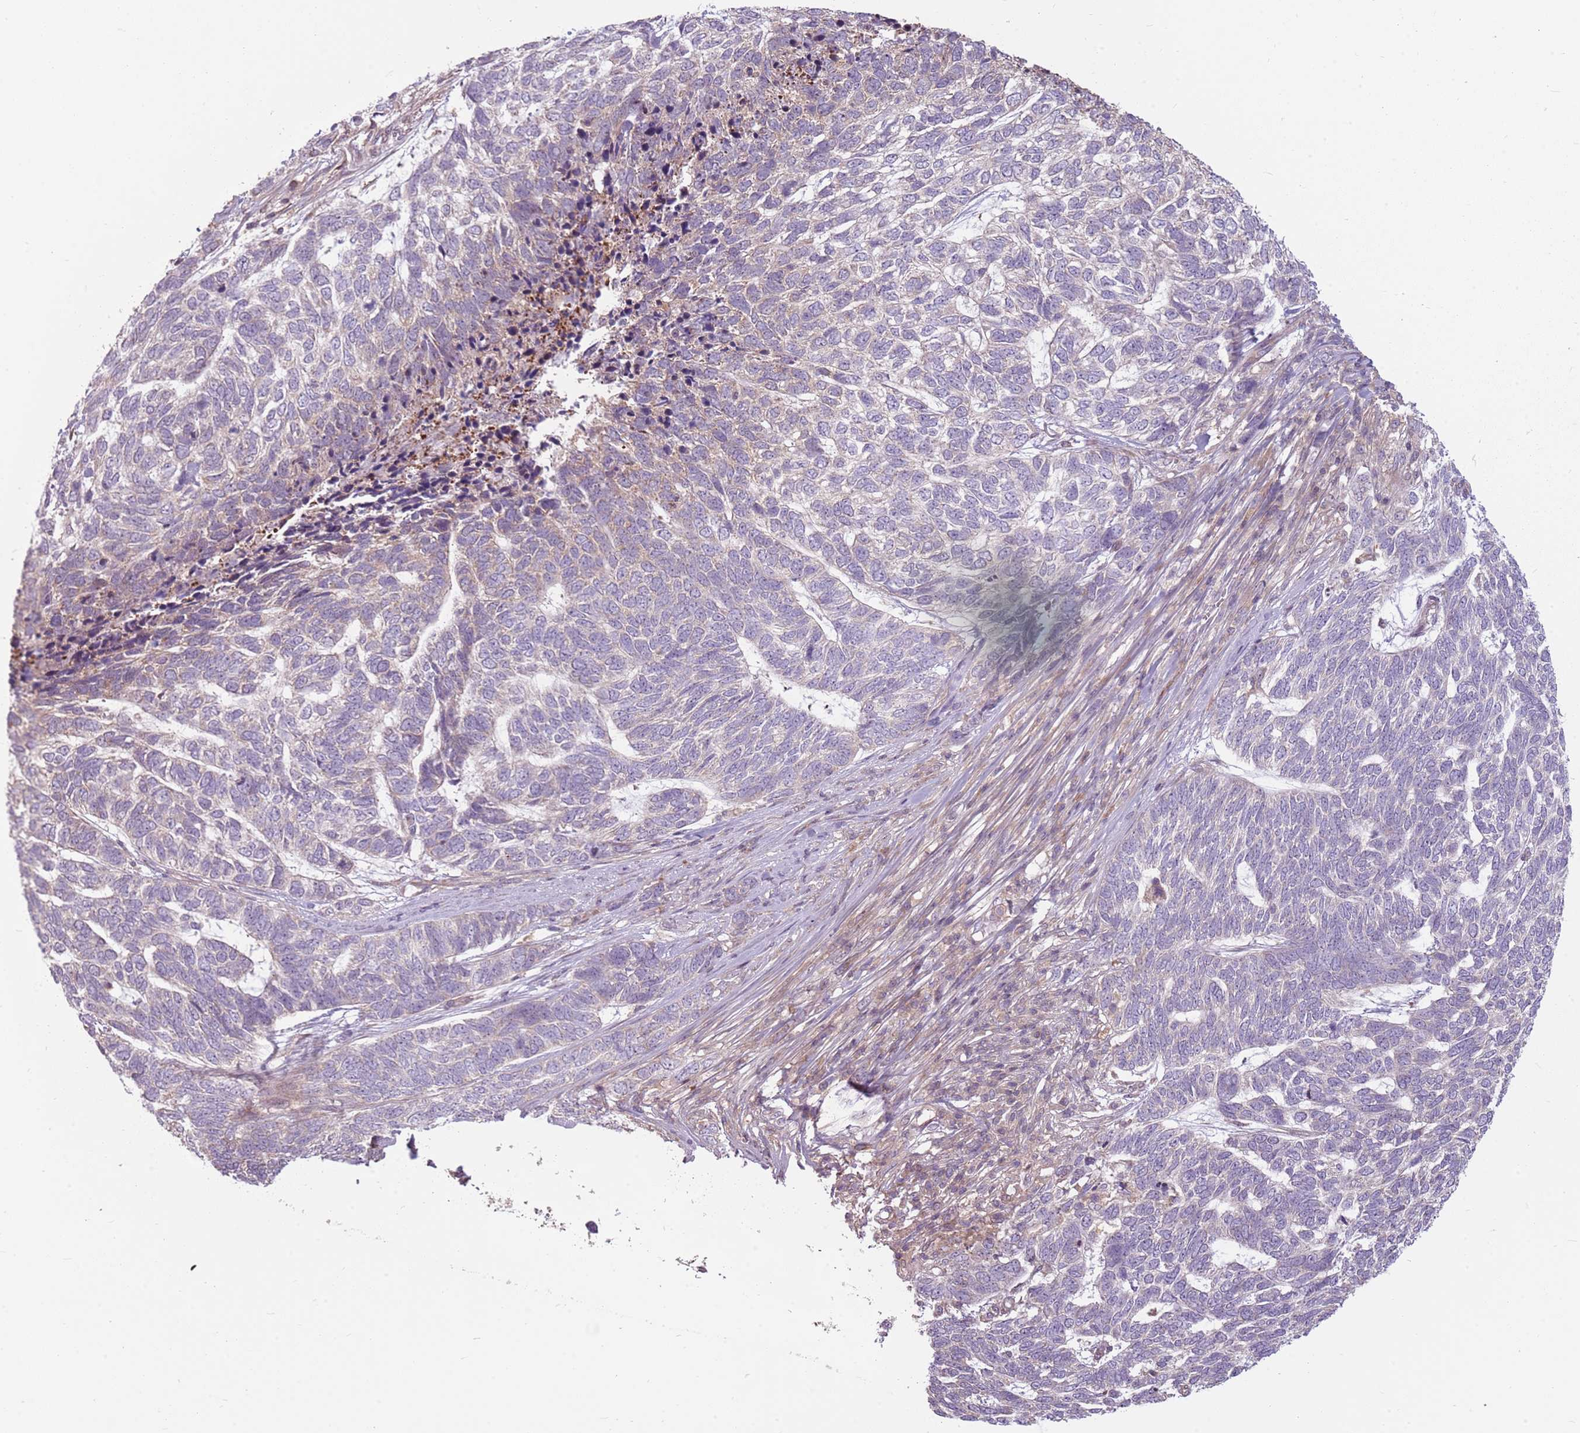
{"staining": {"intensity": "negative", "quantity": "none", "location": "none"}, "tissue": "skin cancer", "cell_type": "Tumor cells", "image_type": "cancer", "snomed": [{"axis": "morphology", "description": "Basal cell carcinoma"}, {"axis": "topography", "description": "Skin"}], "caption": "High power microscopy photomicrograph of an IHC histopathology image of basal cell carcinoma (skin), revealing no significant expression in tumor cells.", "gene": "RPL21", "patient": {"sex": "female", "age": 65}}